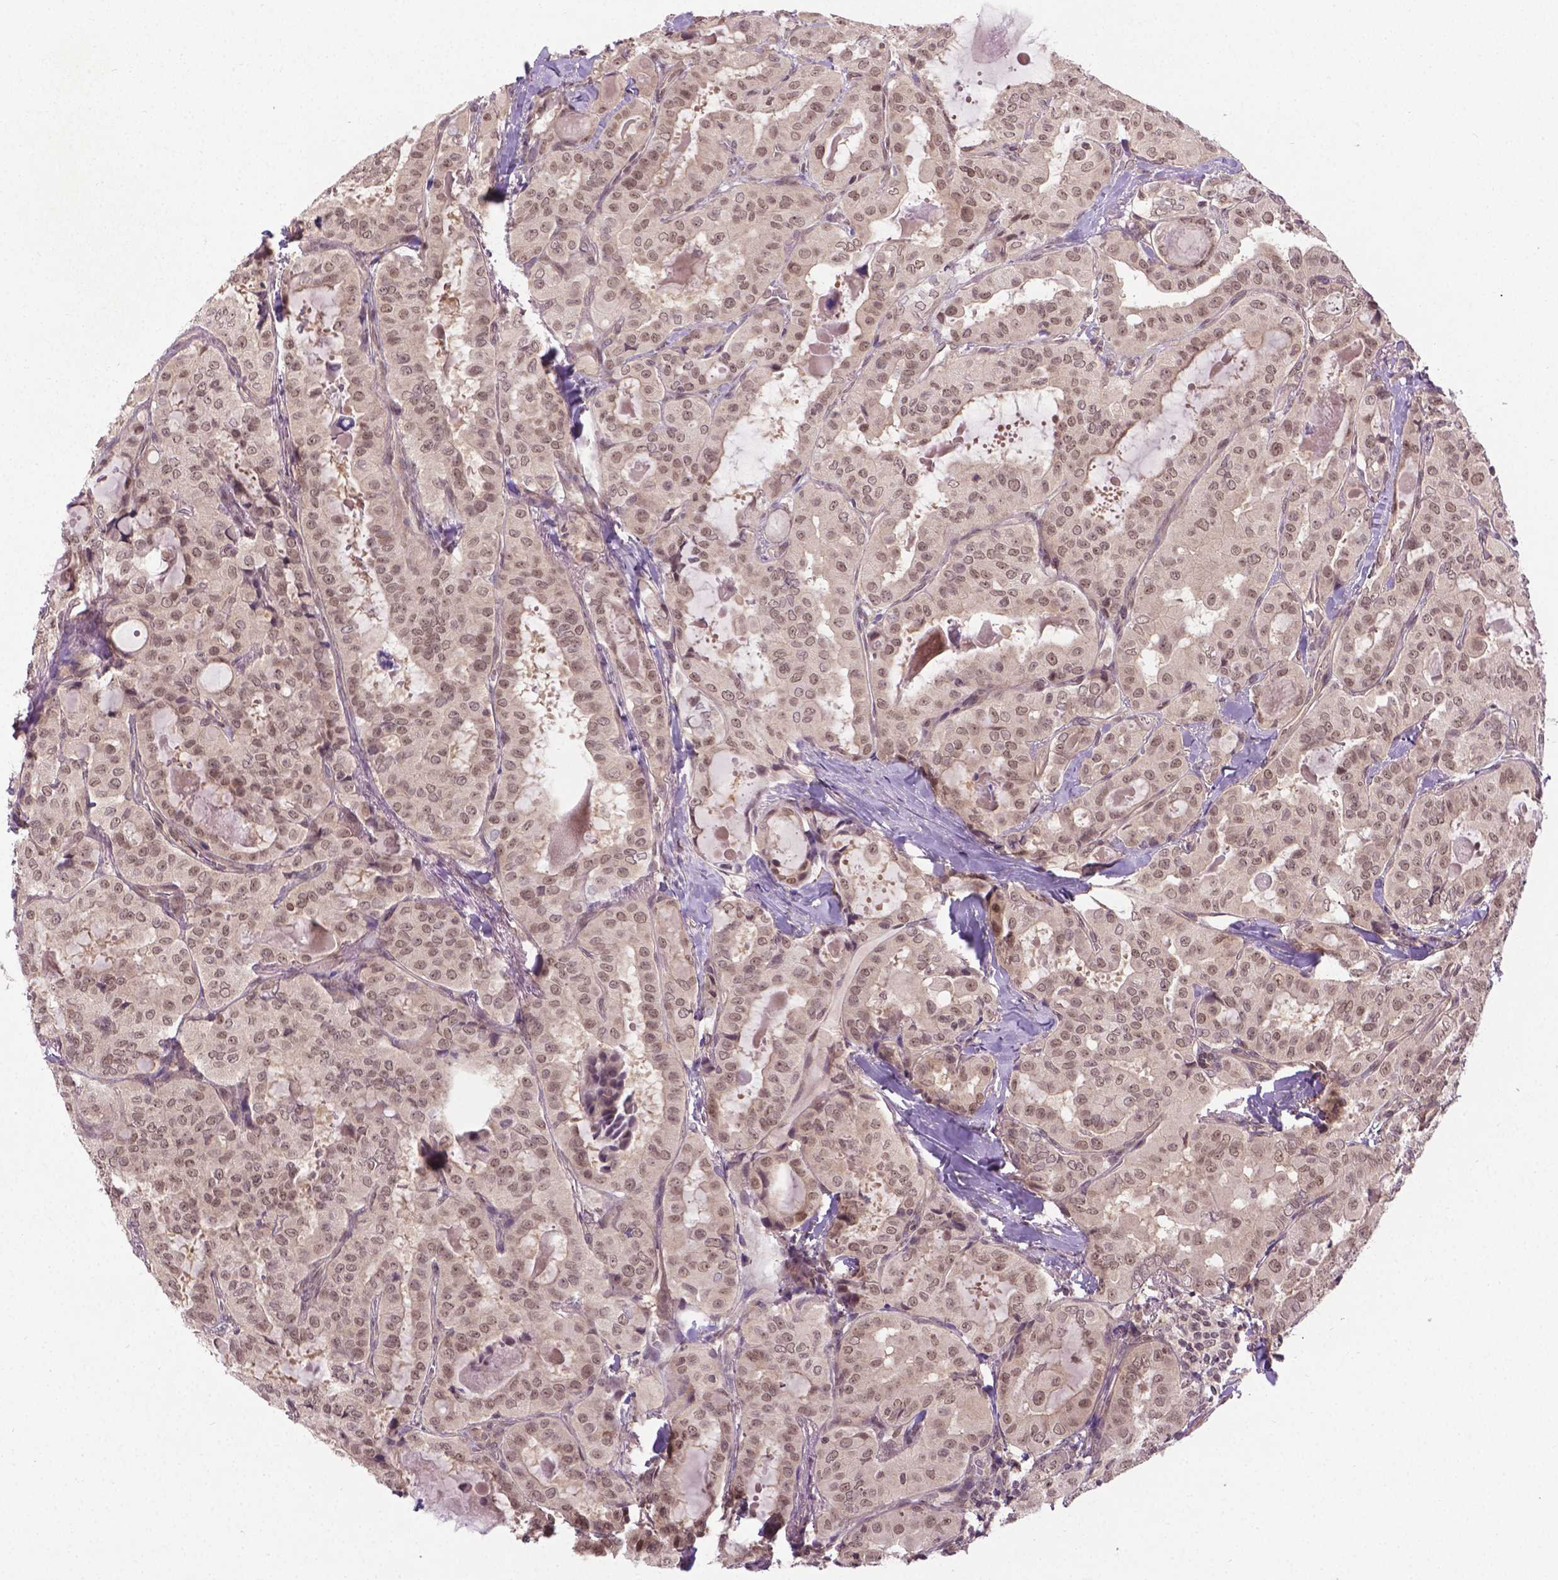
{"staining": {"intensity": "moderate", "quantity": ">75%", "location": "nuclear"}, "tissue": "thyroid cancer", "cell_type": "Tumor cells", "image_type": "cancer", "snomed": [{"axis": "morphology", "description": "Papillary adenocarcinoma, NOS"}, {"axis": "topography", "description": "Thyroid gland"}], "caption": "A brown stain highlights moderate nuclear staining of a protein in papillary adenocarcinoma (thyroid) tumor cells.", "gene": "ANKRD54", "patient": {"sex": "female", "age": 41}}